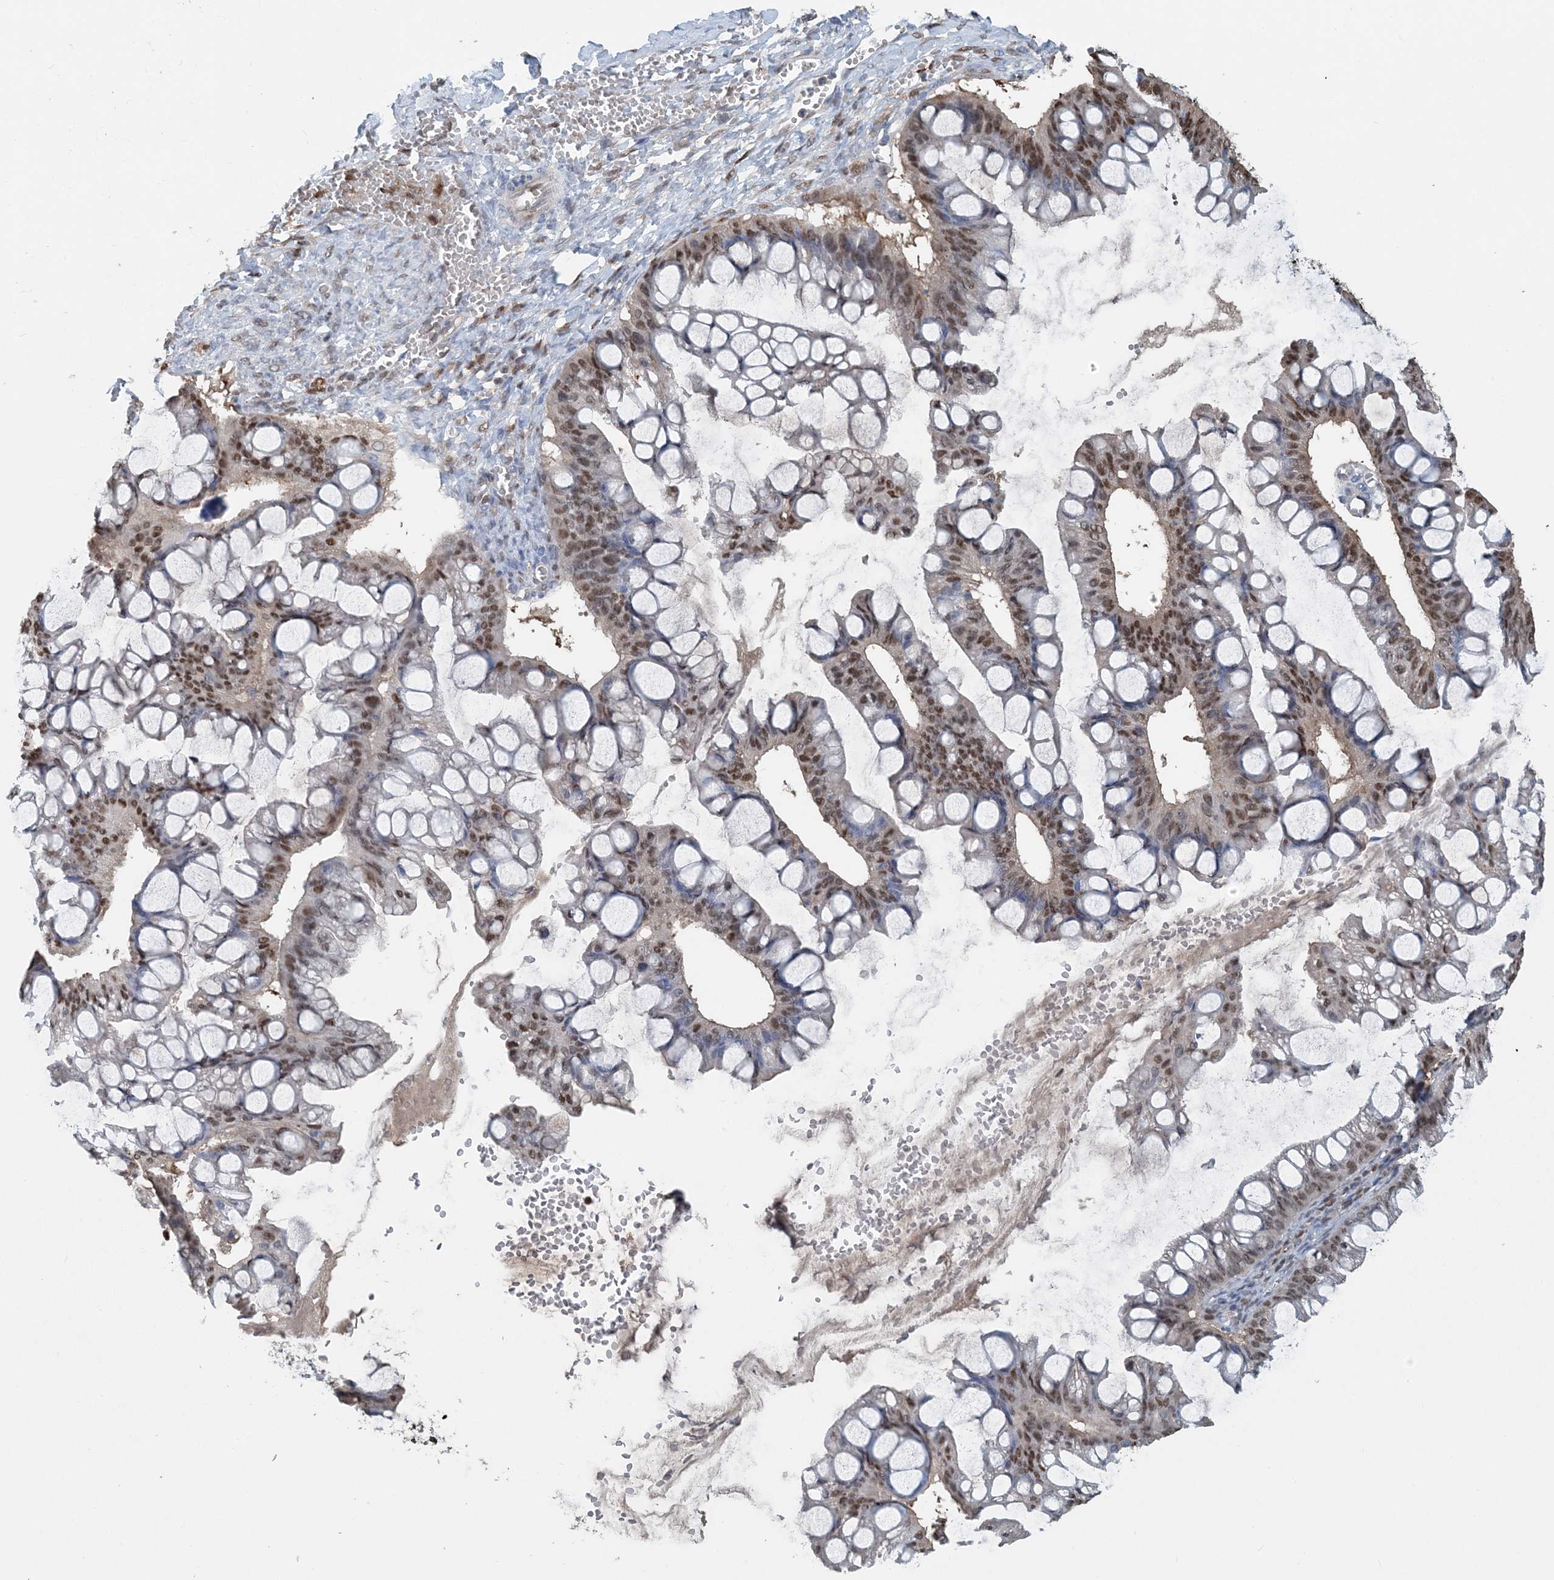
{"staining": {"intensity": "moderate", "quantity": ">75%", "location": "nuclear"}, "tissue": "ovarian cancer", "cell_type": "Tumor cells", "image_type": "cancer", "snomed": [{"axis": "morphology", "description": "Cystadenocarcinoma, mucinous, NOS"}, {"axis": "topography", "description": "Ovary"}], "caption": "Ovarian cancer (mucinous cystadenocarcinoma) stained with IHC exhibits moderate nuclear expression in about >75% of tumor cells.", "gene": "HIKESHI", "patient": {"sex": "female", "age": 73}}